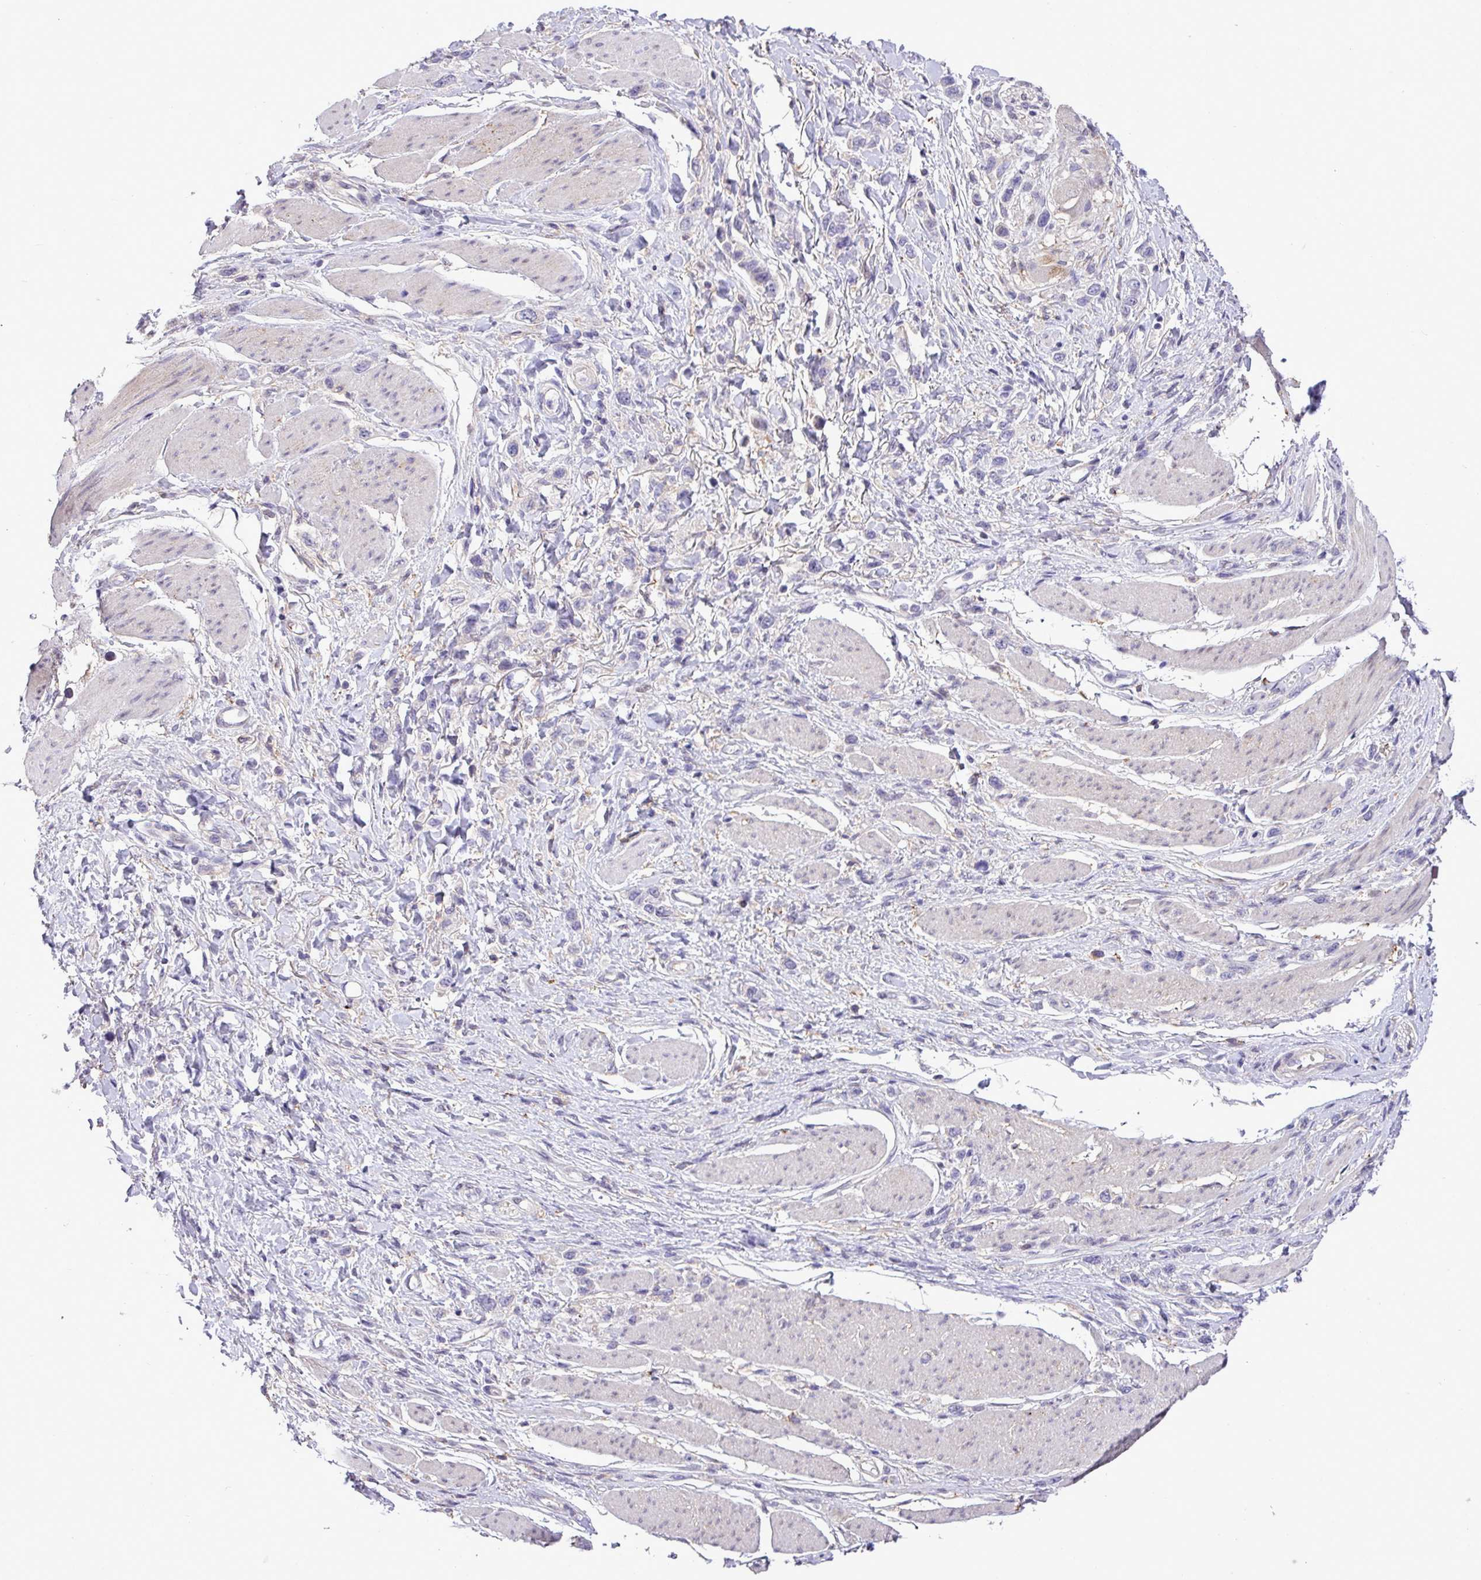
{"staining": {"intensity": "negative", "quantity": "none", "location": "none"}, "tissue": "stomach cancer", "cell_type": "Tumor cells", "image_type": "cancer", "snomed": [{"axis": "morphology", "description": "Adenocarcinoma, NOS"}, {"axis": "topography", "description": "Stomach"}], "caption": "A micrograph of human stomach cancer (adenocarcinoma) is negative for staining in tumor cells.", "gene": "RPP25L", "patient": {"sex": "female", "age": 65}}